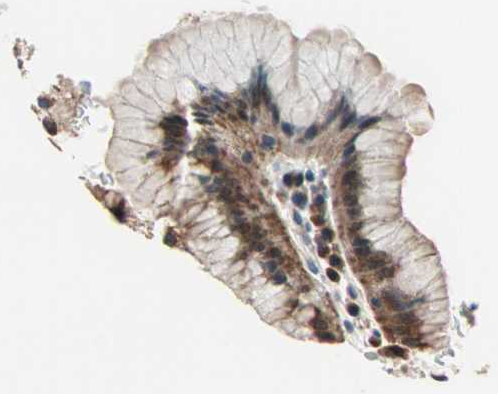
{"staining": {"intensity": "moderate", "quantity": ">75%", "location": "cytoplasmic/membranous"}, "tissue": "stomach", "cell_type": "Glandular cells", "image_type": "normal", "snomed": [{"axis": "morphology", "description": "Normal tissue, NOS"}, {"axis": "topography", "description": "Stomach, lower"}], "caption": "Immunohistochemistry micrograph of benign human stomach stained for a protein (brown), which reveals medium levels of moderate cytoplasmic/membranous positivity in about >75% of glandular cells.", "gene": "SAR1A", "patient": {"sex": "male", "age": 56}}